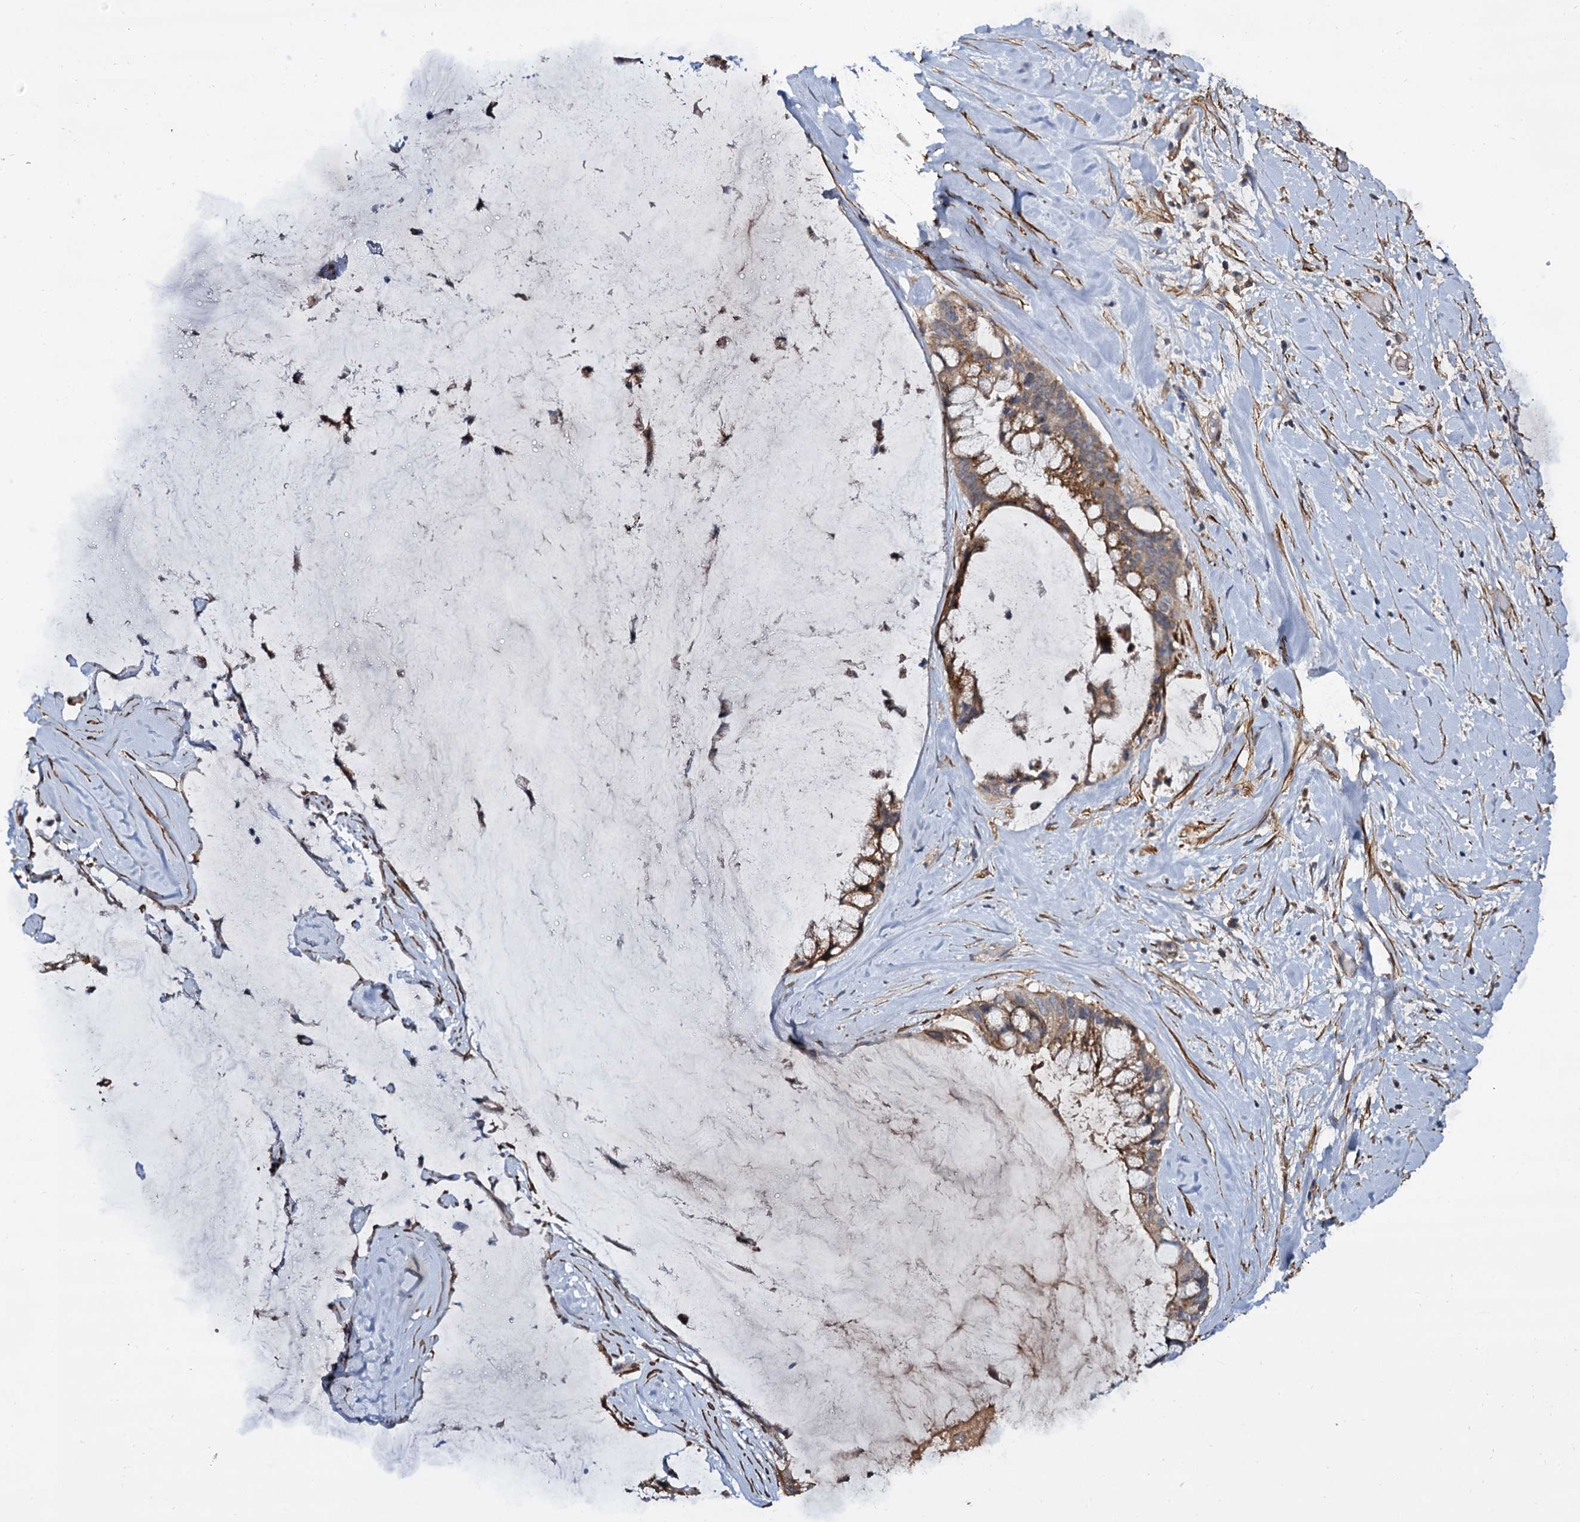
{"staining": {"intensity": "moderate", "quantity": "25%-75%", "location": "cytoplasmic/membranous"}, "tissue": "ovarian cancer", "cell_type": "Tumor cells", "image_type": "cancer", "snomed": [{"axis": "morphology", "description": "Cystadenocarcinoma, mucinous, NOS"}, {"axis": "topography", "description": "Ovary"}], "caption": "An IHC histopathology image of tumor tissue is shown. Protein staining in brown highlights moderate cytoplasmic/membranous positivity in ovarian cancer (mucinous cystadenocarcinoma) within tumor cells.", "gene": "ISM2", "patient": {"sex": "female", "age": 39}}